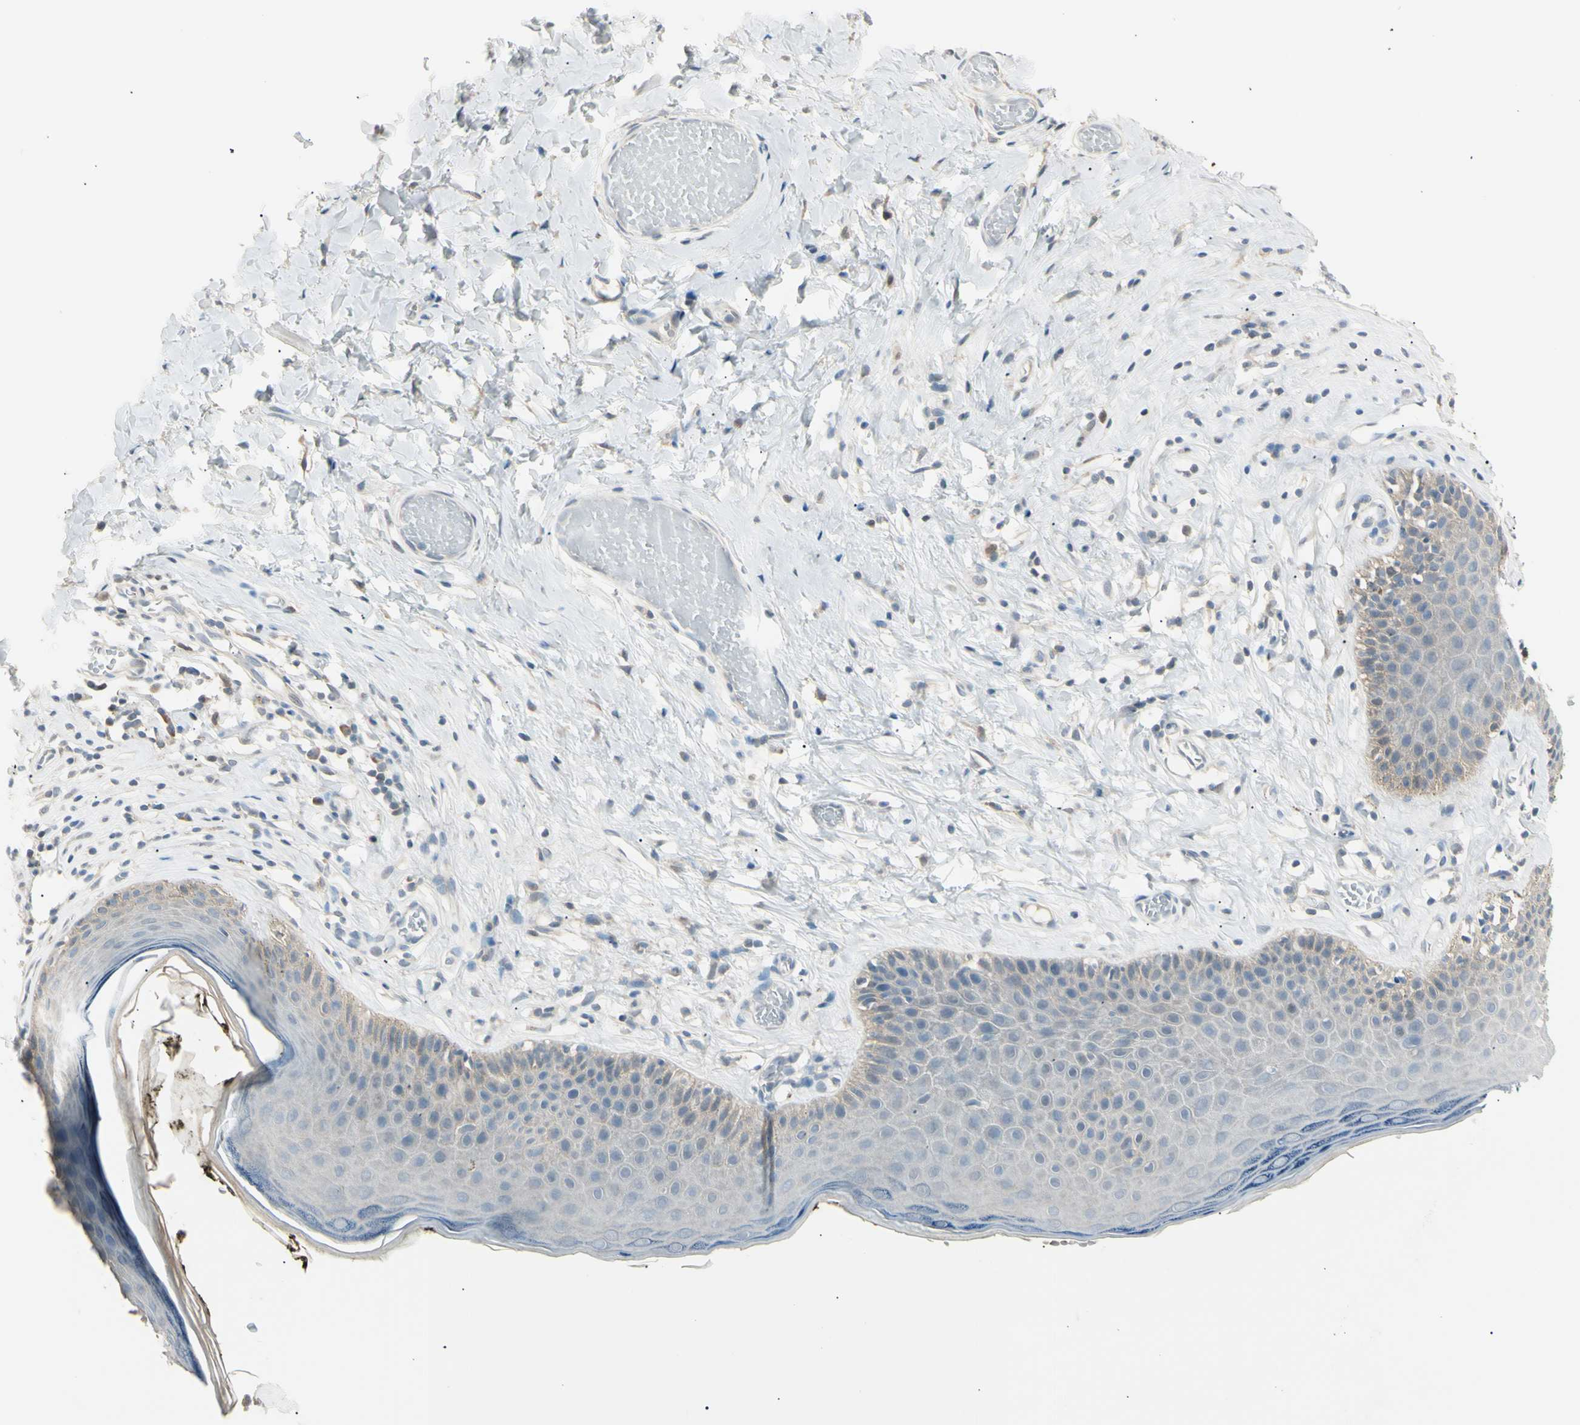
{"staining": {"intensity": "weak", "quantity": "<25%", "location": "cytoplasmic/membranous"}, "tissue": "skin", "cell_type": "Epidermal cells", "image_type": "normal", "snomed": [{"axis": "morphology", "description": "Normal tissue, NOS"}, {"axis": "morphology", "description": "Inflammation, NOS"}, {"axis": "topography", "description": "Vulva"}], "caption": "This photomicrograph is of unremarkable skin stained with immunohistochemistry to label a protein in brown with the nuclei are counter-stained blue. There is no expression in epidermal cells. (Brightfield microscopy of DAB (3,3'-diaminobenzidine) immunohistochemistry (IHC) at high magnification).", "gene": "LHPP", "patient": {"sex": "female", "age": 84}}